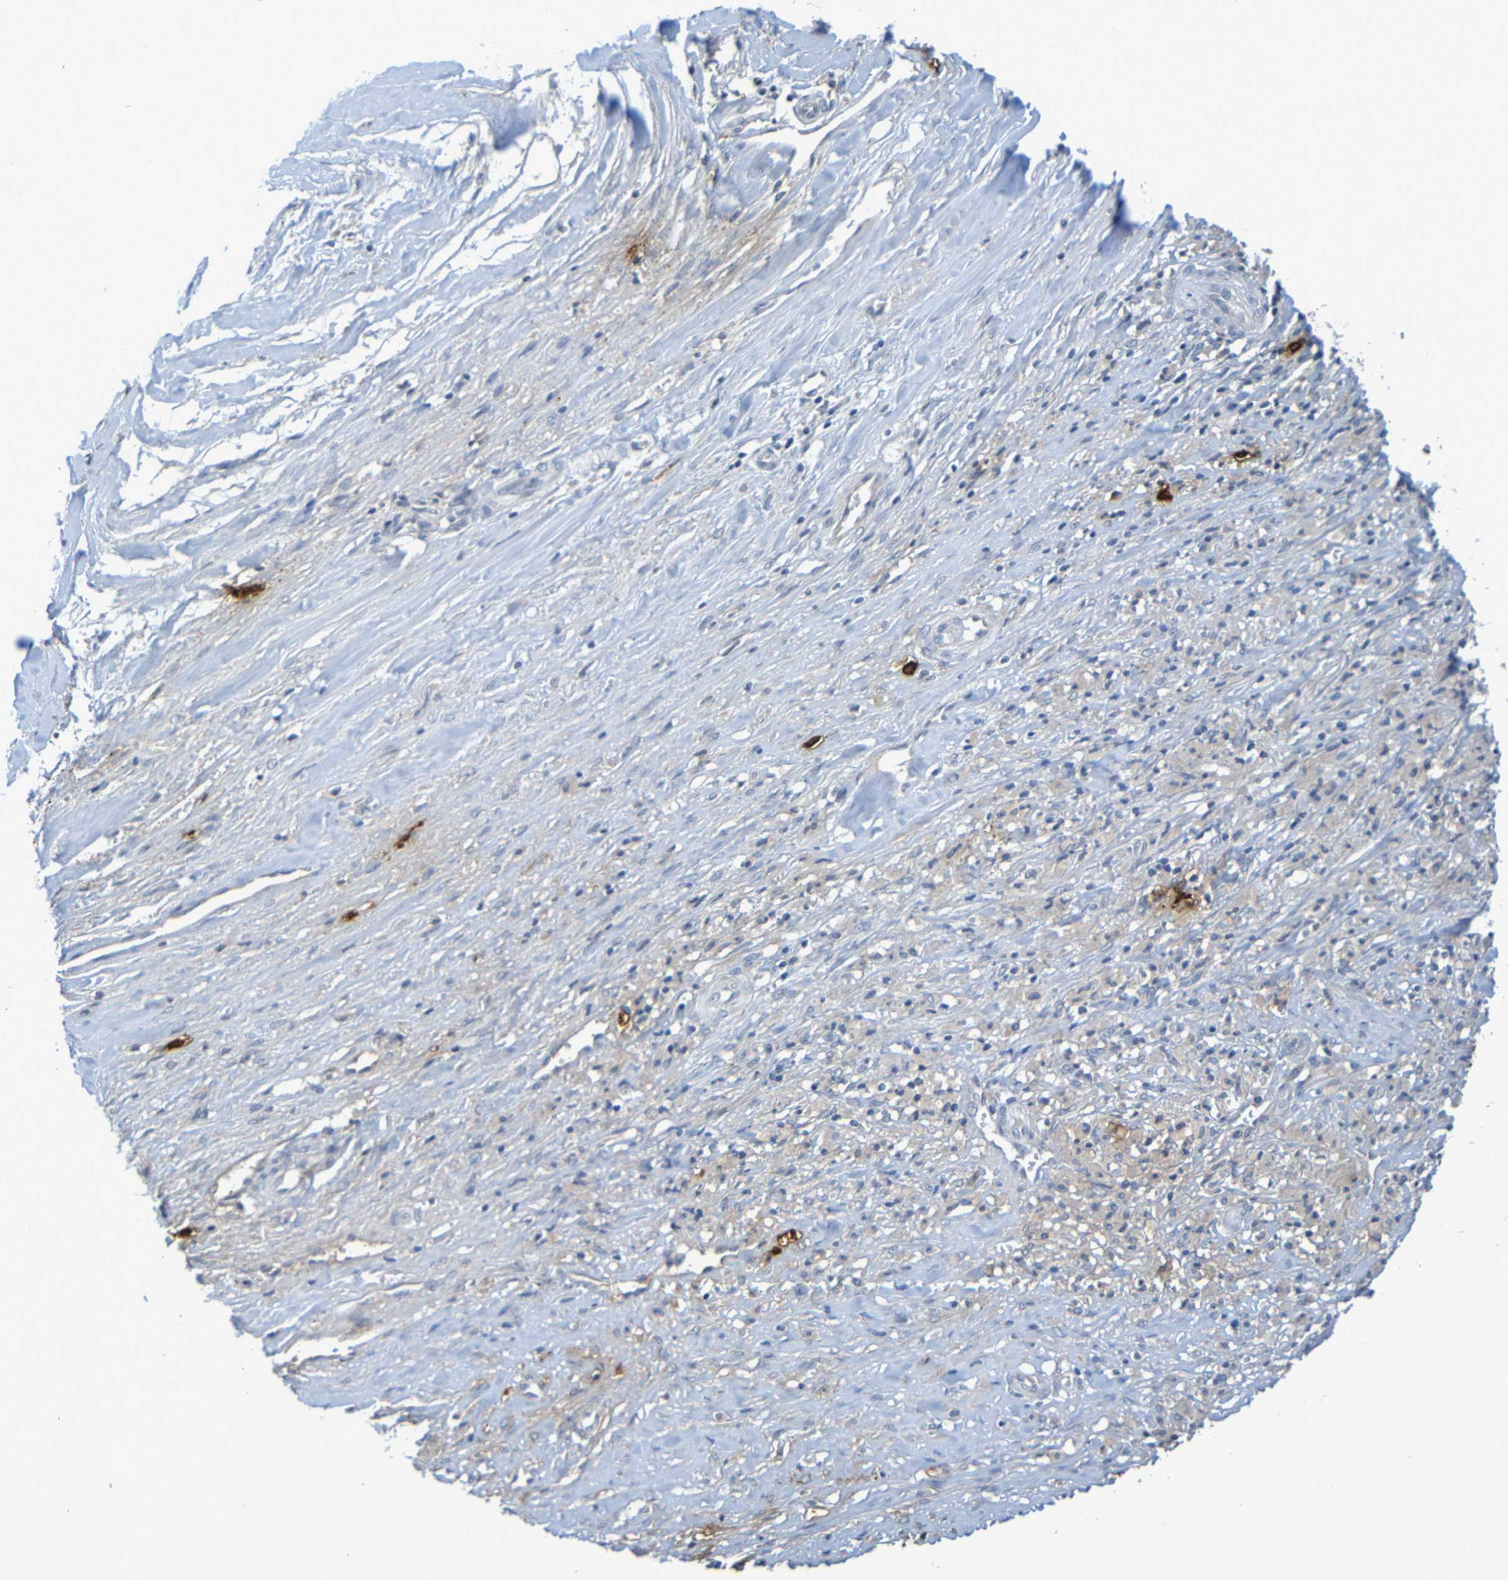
{"staining": {"intensity": "negative", "quantity": "none", "location": "none"}, "tissue": "liver cancer", "cell_type": "Tumor cells", "image_type": "cancer", "snomed": [{"axis": "morphology", "description": "Cholangiocarcinoma"}, {"axis": "topography", "description": "Liver"}], "caption": "The immunohistochemistry (IHC) histopathology image has no significant positivity in tumor cells of liver cancer tissue.", "gene": "C3AR1", "patient": {"sex": "female", "age": 70}}